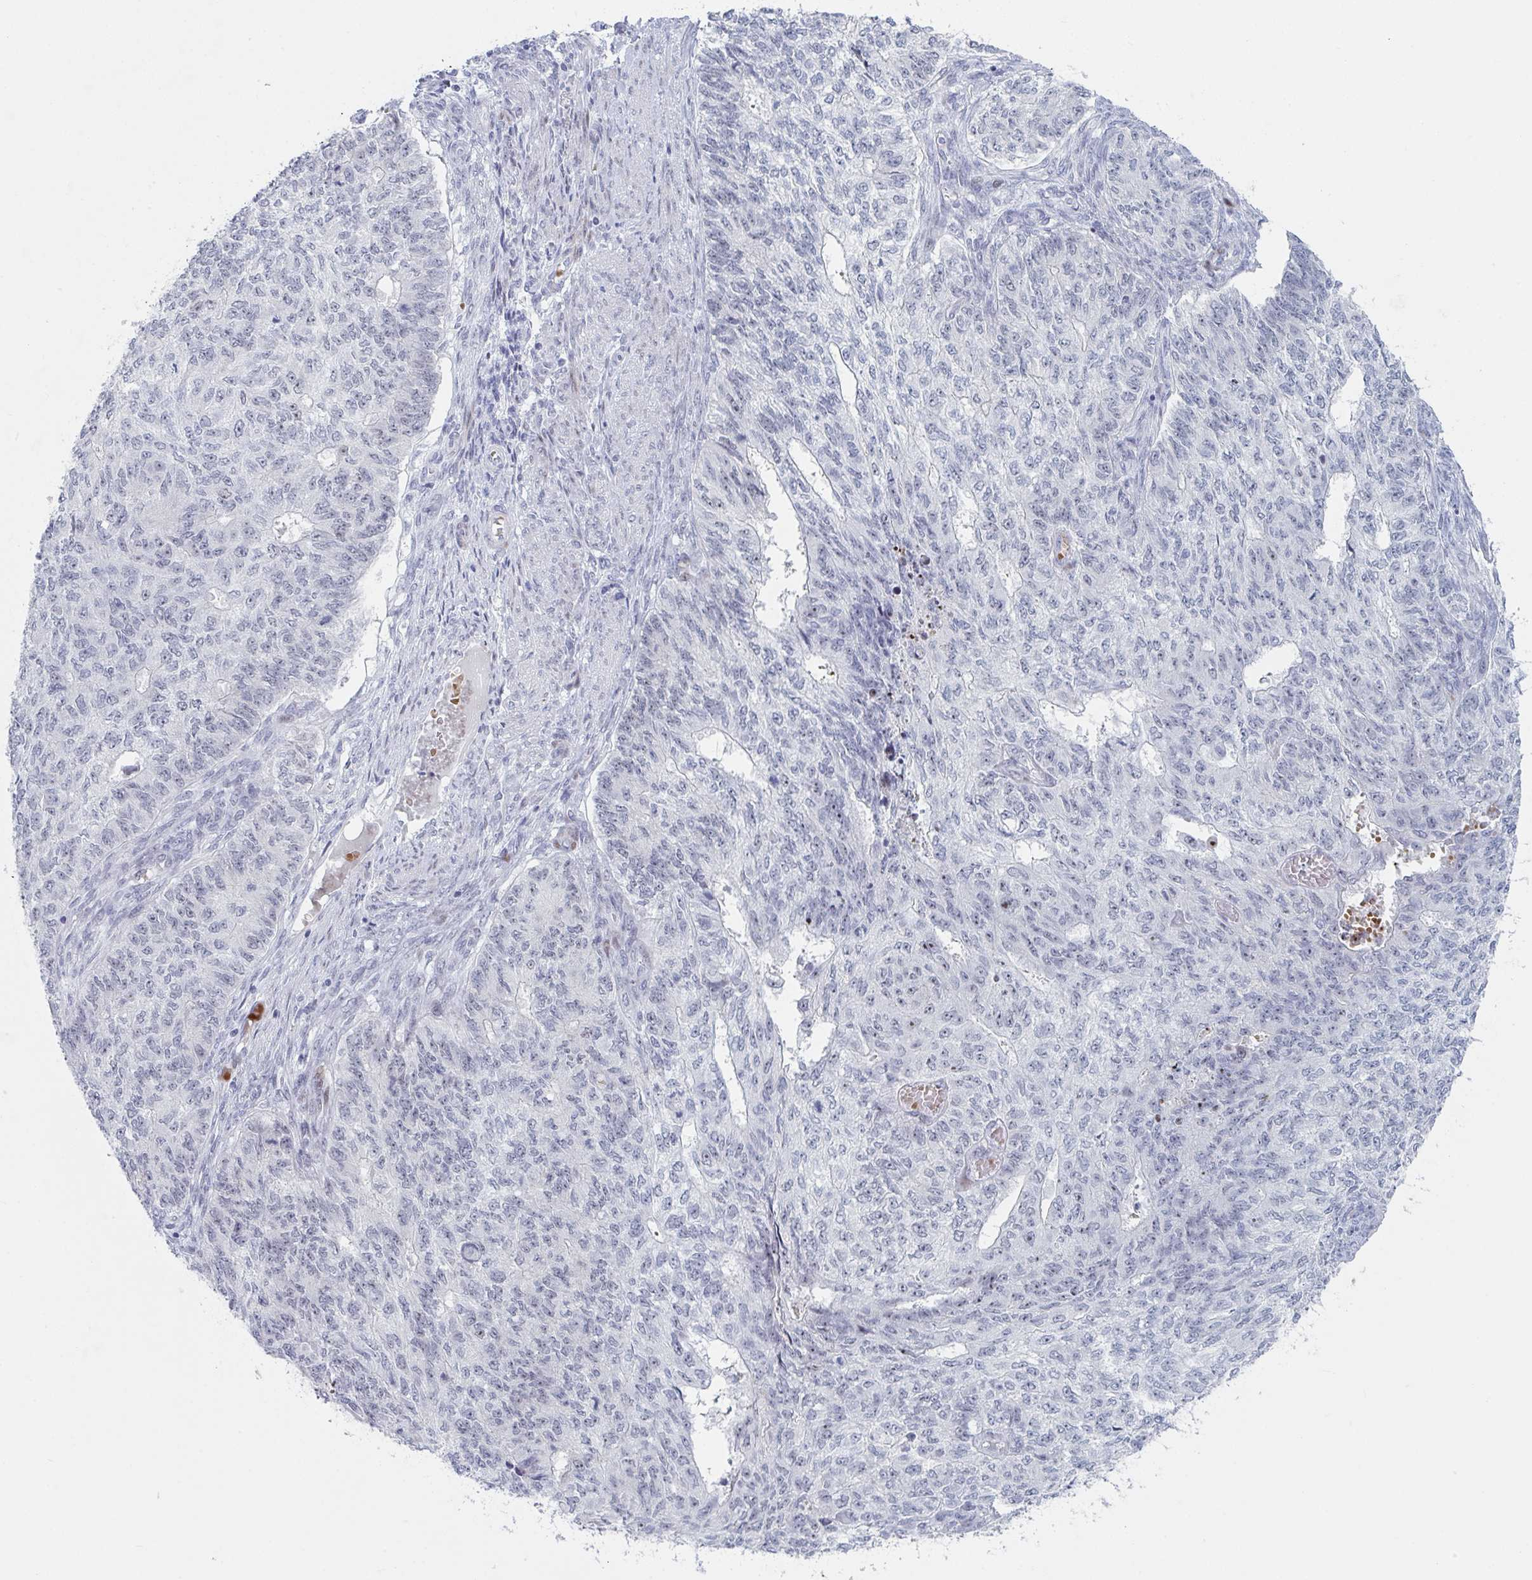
{"staining": {"intensity": "moderate", "quantity": "<25%", "location": "nuclear"}, "tissue": "endometrial cancer", "cell_type": "Tumor cells", "image_type": "cancer", "snomed": [{"axis": "morphology", "description": "Adenocarcinoma, NOS"}, {"axis": "topography", "description": "Endometrium"}], "caption": "Protein analysis of endometrial adenocarcinoma tissue reveals moderate nuclear positivity in about <25% of tumor cells.", "gene": "NR1H2", "patient": {"sex": "female", "age": 32}}